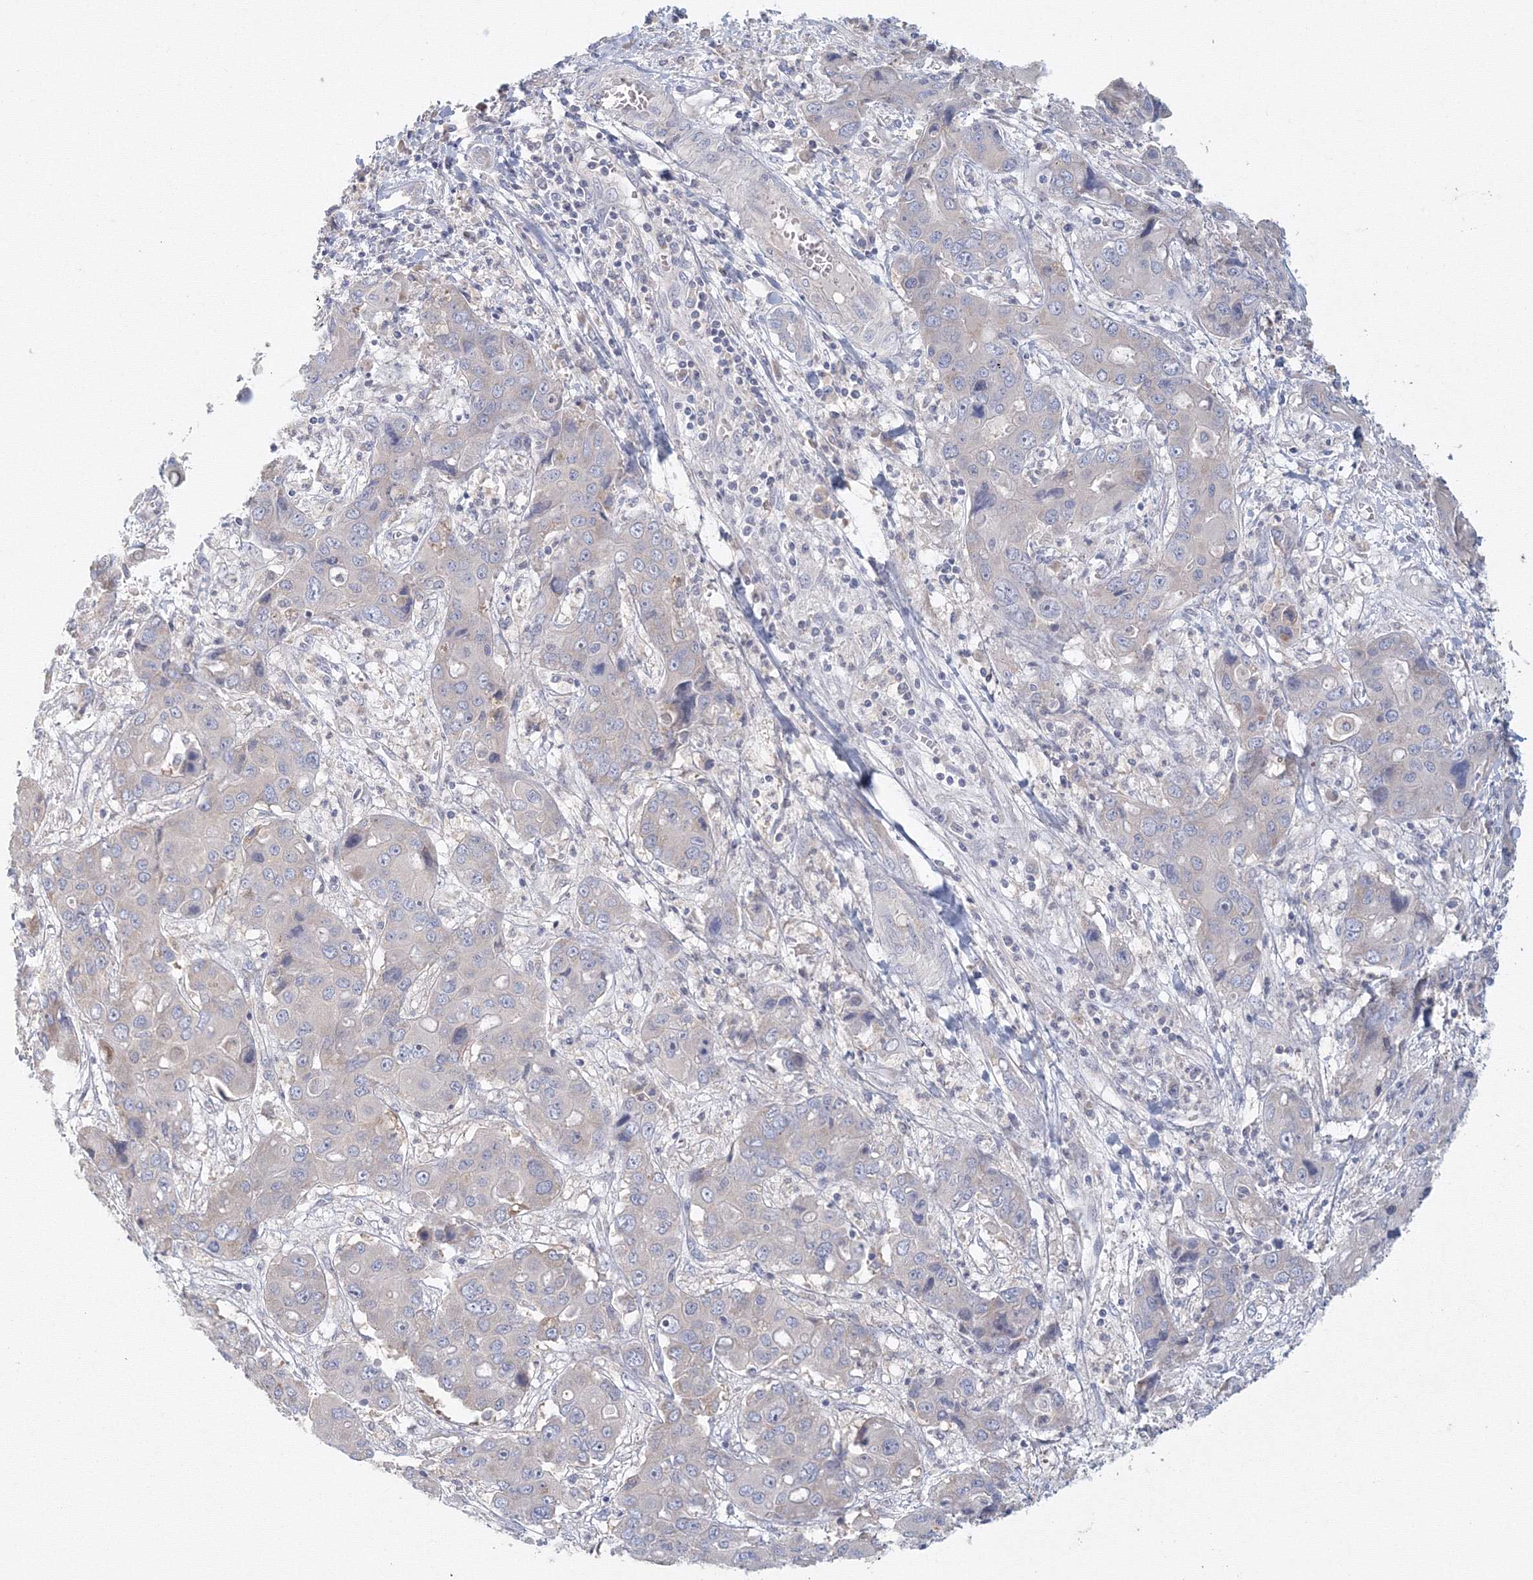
{"staining": {"intensity": "negative", "quantity": "none", "location": "none"}, "tissue": "liver cancer", "cell_type": "Tumor cells", "image_type": "cancer", "snomed": [{"axis": "morphology", "description": "Cholangiocarcinoma"}, {"axis": "topography", "description": "Liver"}], "caption": "Immunohistochemistry (IHC) micrograph of neoplastic tissue: liver cancer (cholangiocarcinoma) stained with DAB (3,3'-diaminobenzidine) reveals no significant protein staining in tumor cells.", "gene": "TACC2", "patient": {"sex": "male", "age": 67}}